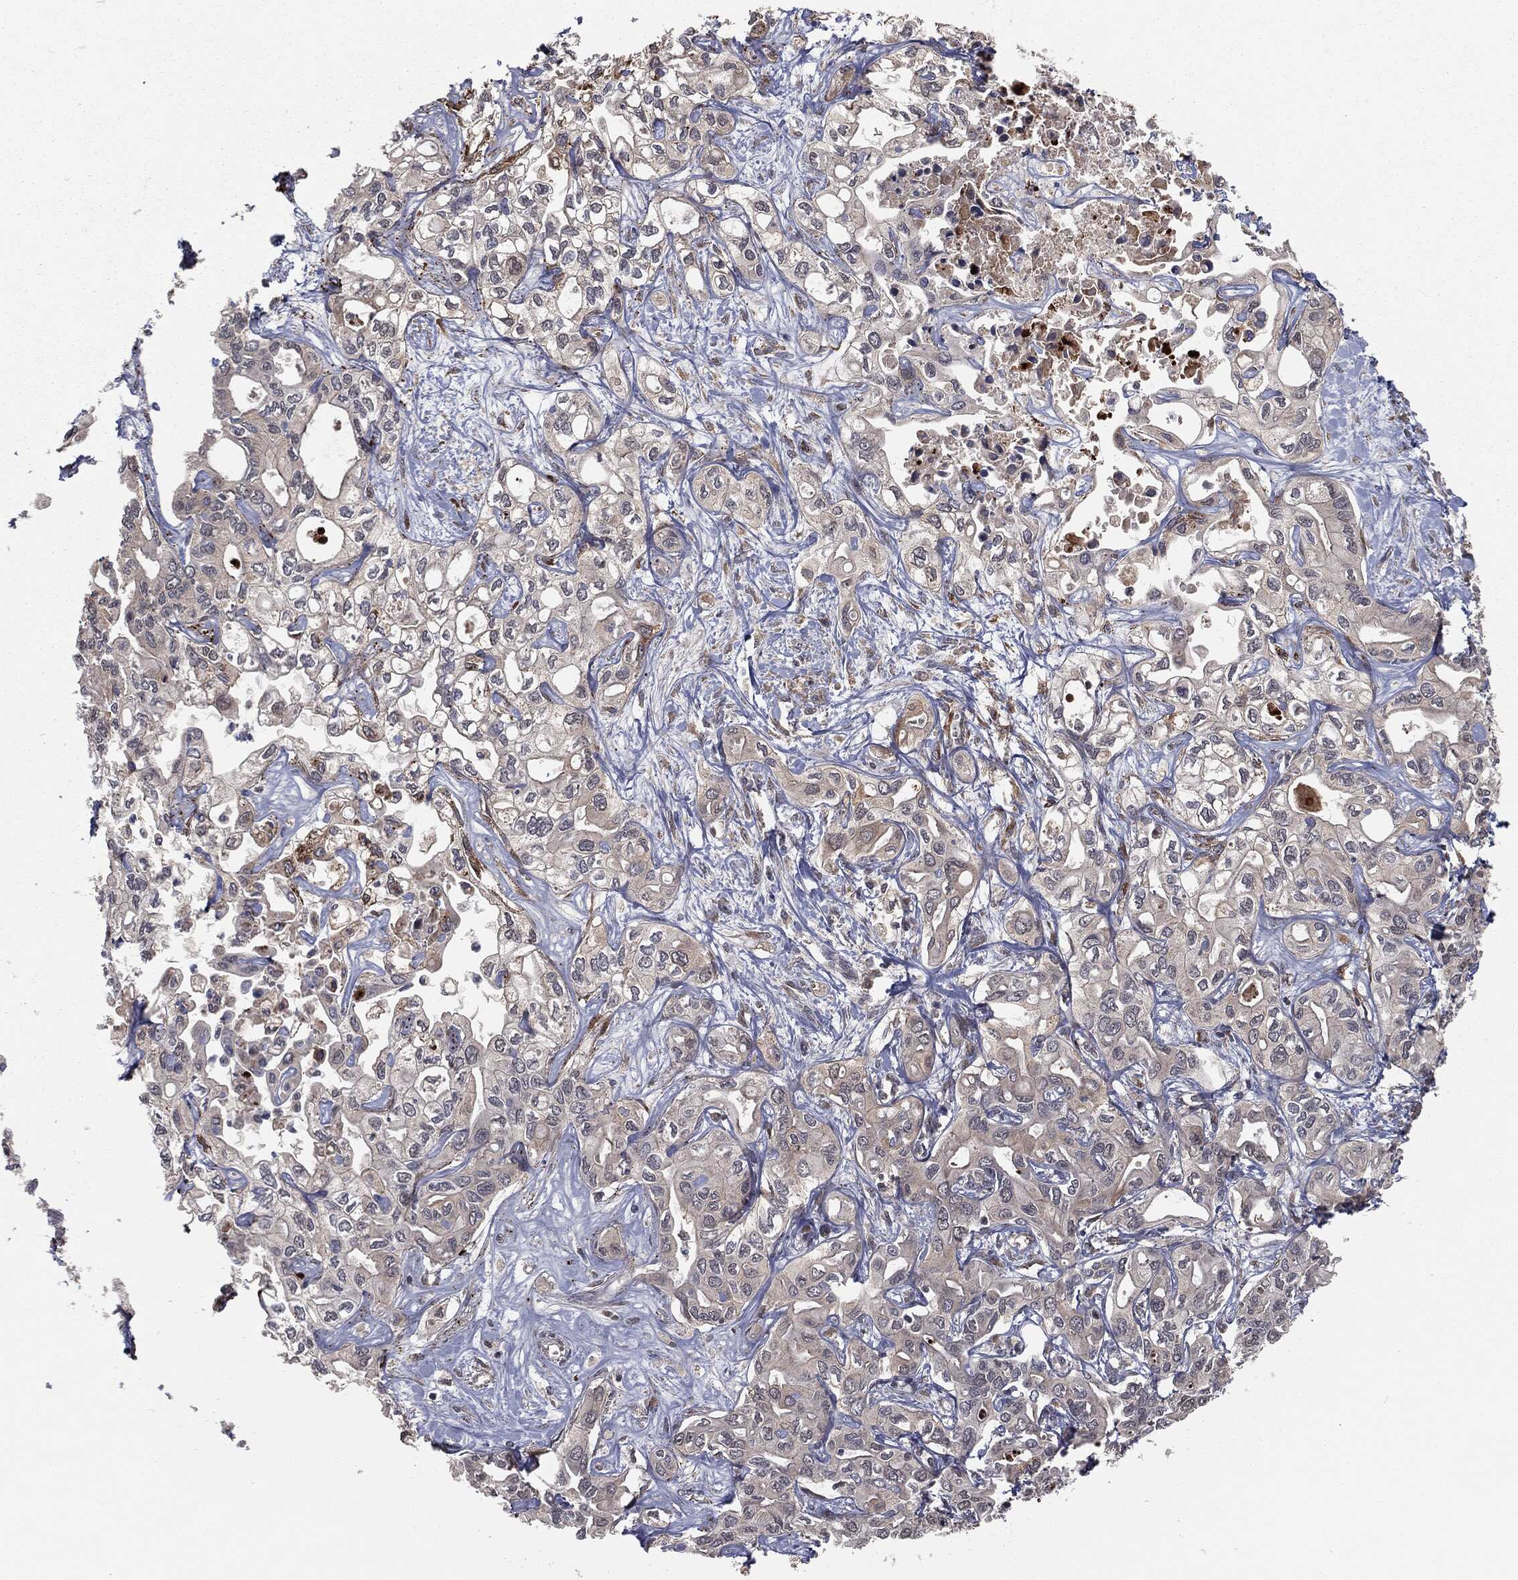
{"staining": {"intensity": "negative", "quantity": "none", "location": "none"}, "tissue": "liver cancer", "cell_type": "Tumor cells", "image_type": "cancer", "snomed": [{"axis": "morphology", "description": "Cholangiocarcinoma"}, {"axis": "topography", "description": "Liver"}], "caption": "Immunohistochemistry (IHC) histopathology image of human liver cholangiocarcinoma stained for a protein (brown), which shows no staining in tumor cells.", "gene": "FBXO7", "patient": {"sex": "female", "age": 64}}